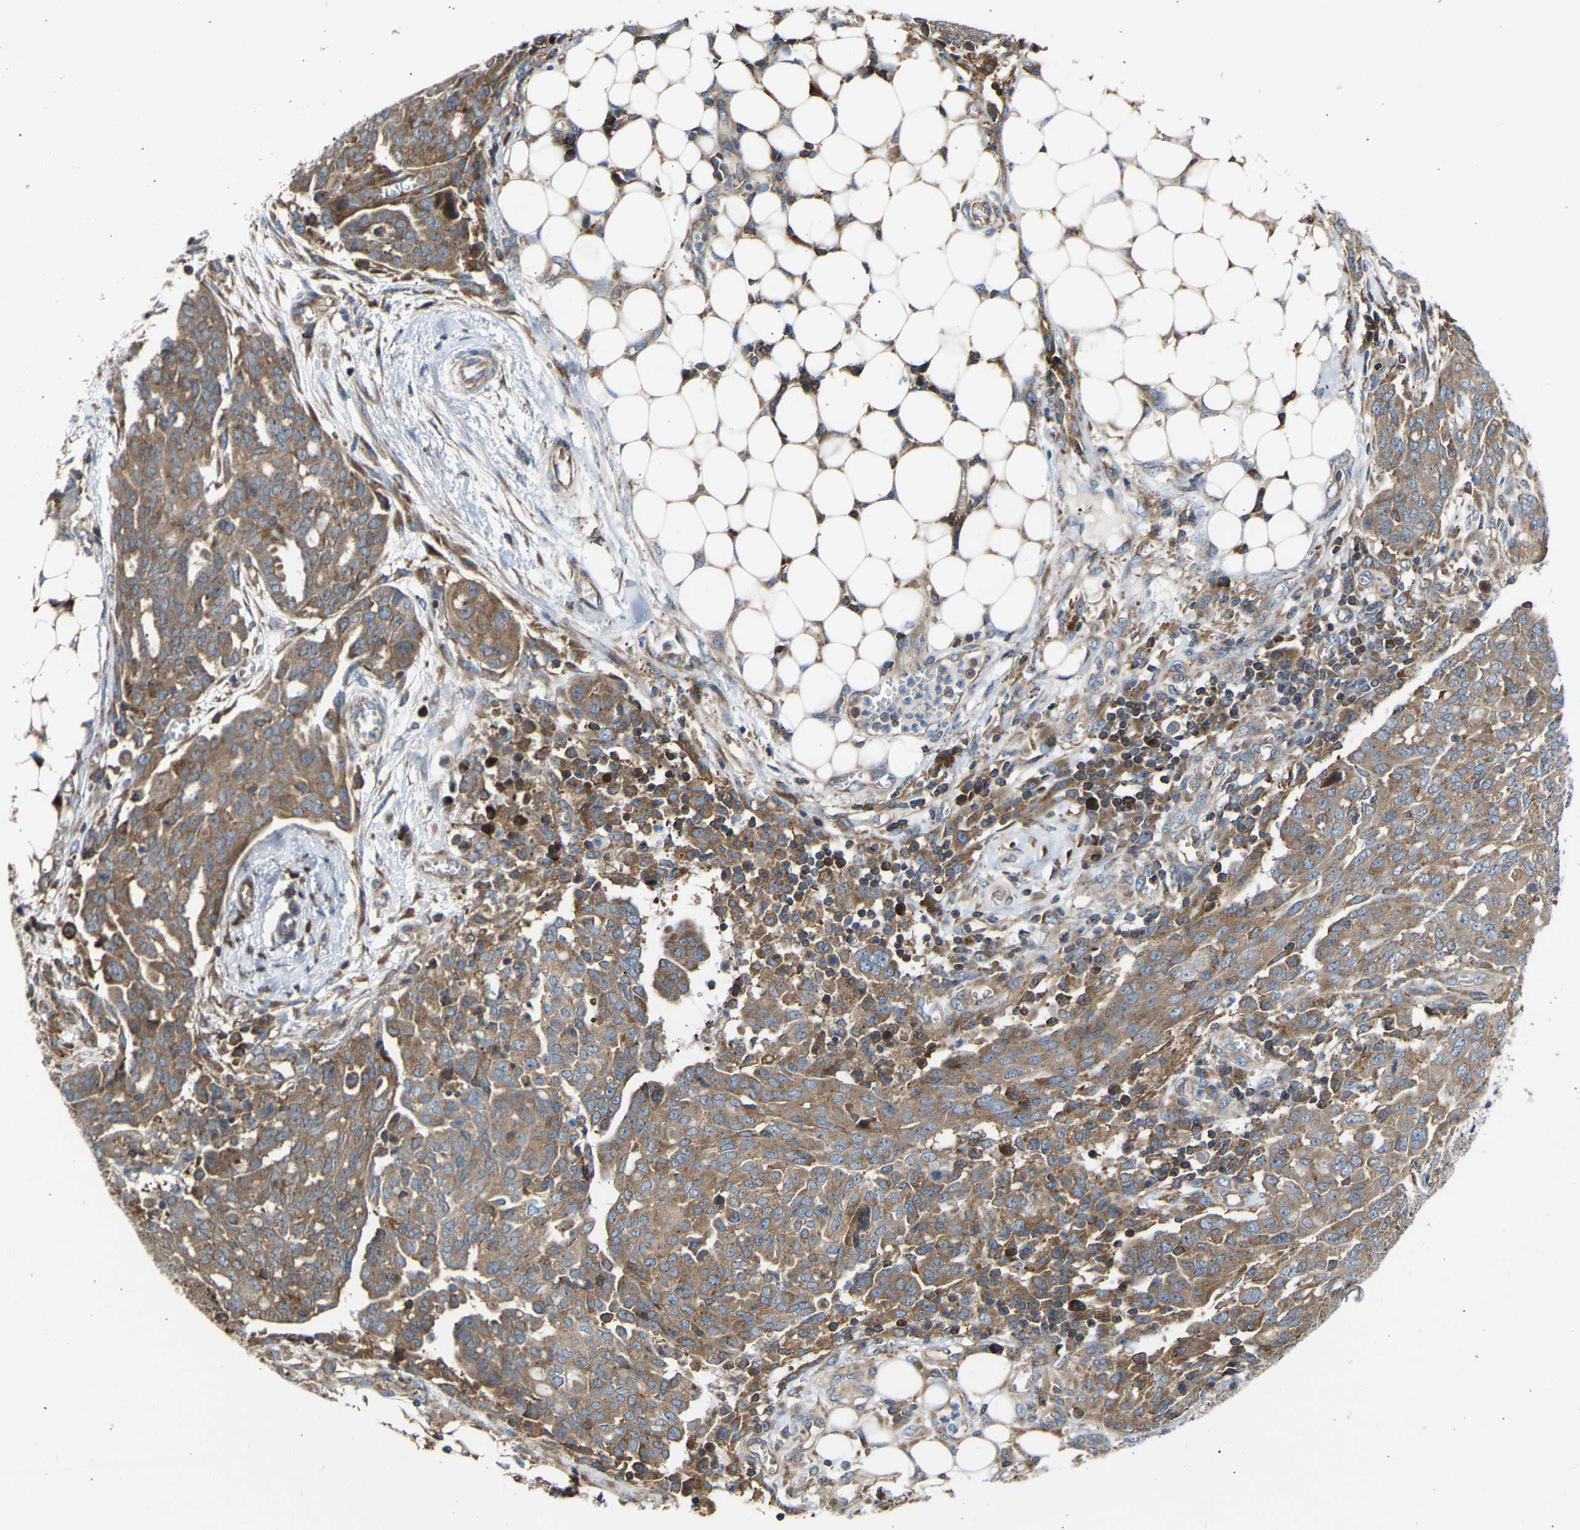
{"staining": {"intensity": "moderate", "quantity": ">75%", "location": "cytoplasmic/membranous"}, "tissue": "ovarian cancer", "cell_type": "Tumor cells", "image_type": "cancer", "snomed": [{"axis": "morphology", "description": "Cystadenocarcinoma, serous, NOS"}, {"axis": "topography", "description": "Soft tissue"}, {"axis": "topography", "description": "Ovary"}], "caption": "Brown immunohistochemical staining in human serous cystadenocarcinoma (ovarian) exhibits moderate cytoplasmic/membranous expression in approximately >75% of tumor cells.", "gene": "GCN1", "patient": {"sex": "female", "age": 57}}